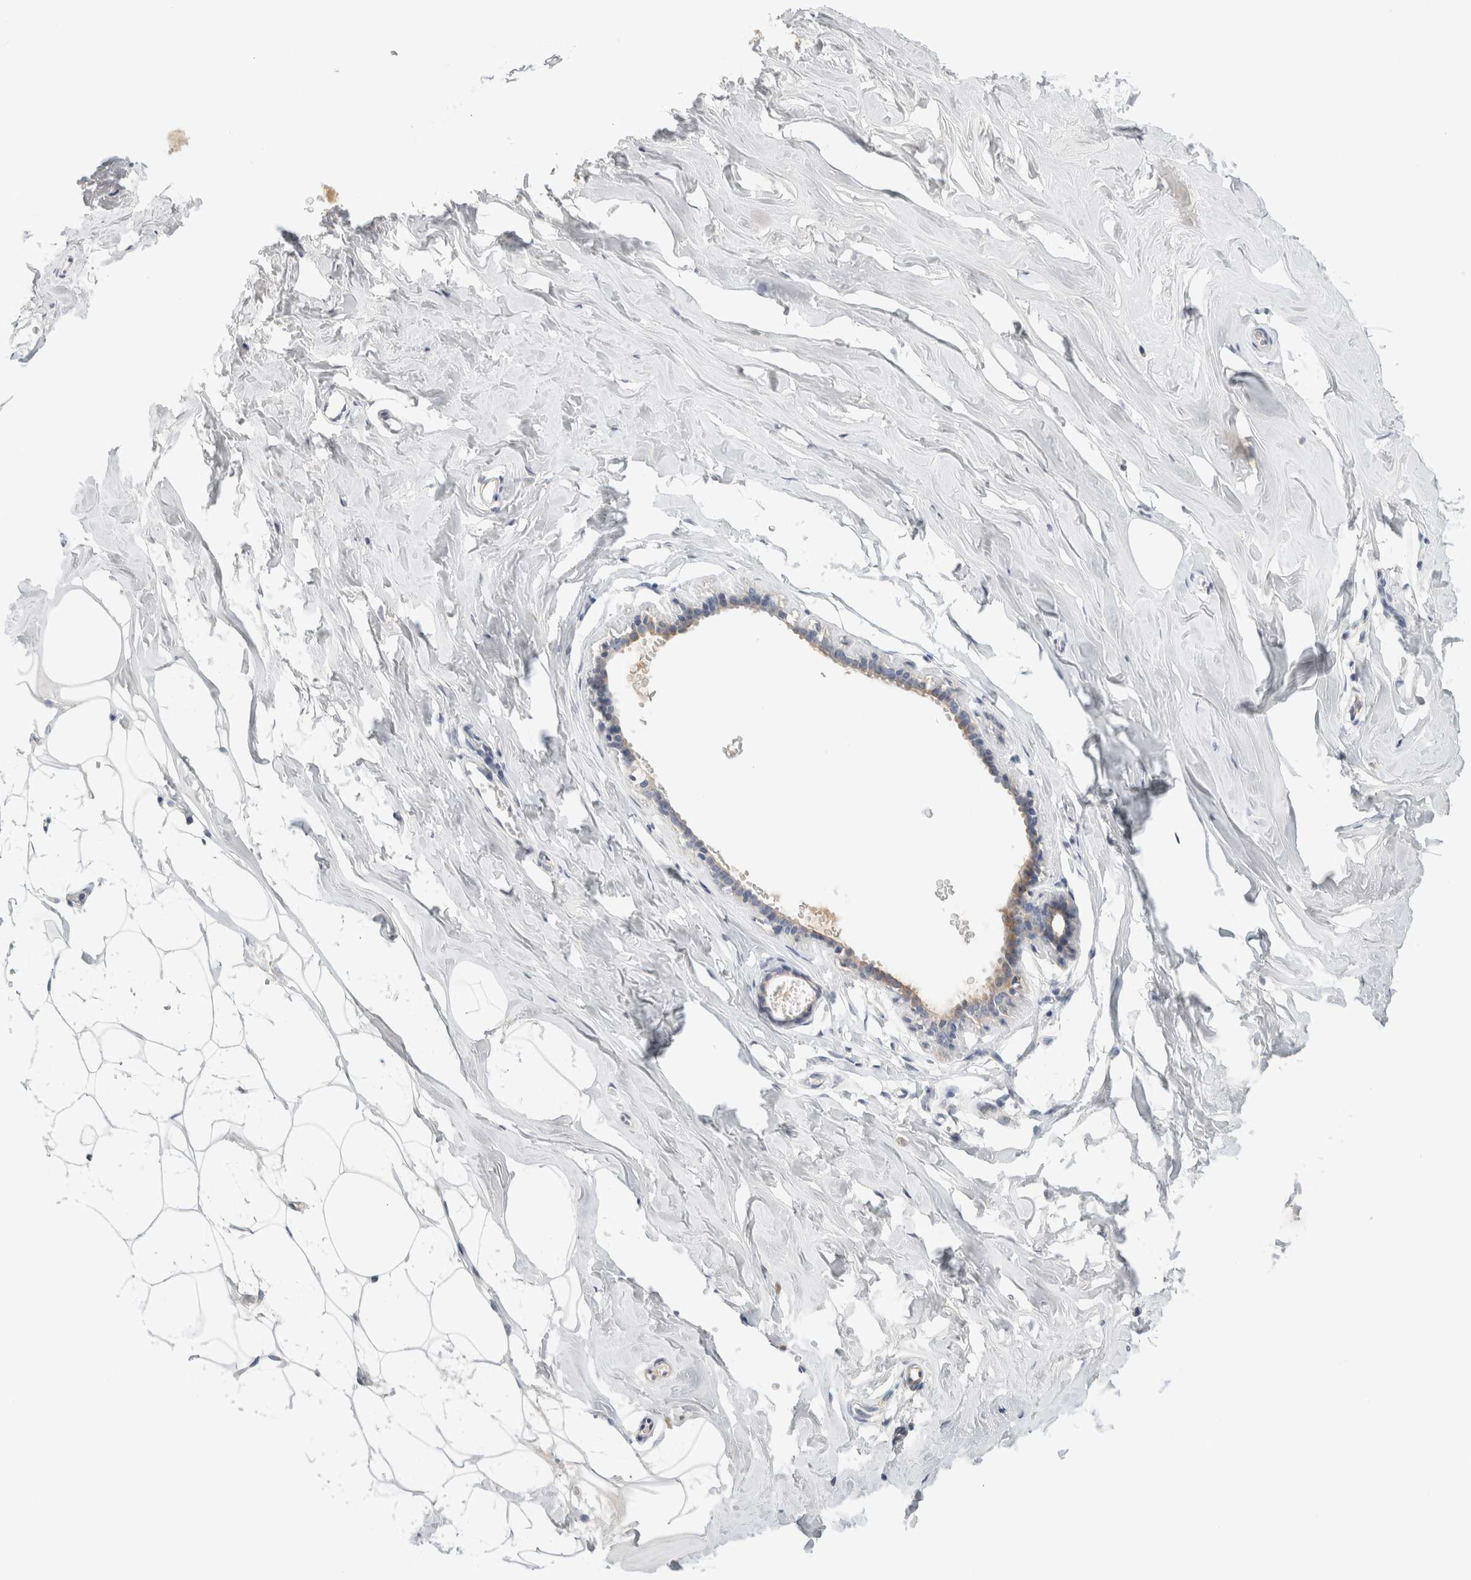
{"staining": {"intensity": "negative", "quantity": "none", "location": "none"}, "tissue": "adipose tissue", "cell_type": "Adipocytes", "image_type": "normal", "snomed": [{"axis": "morphology", "description": "Normal tissue, NOS"}, {"axis": "morphology", "description": "Fibrosis, NOS"}, {"axis": "topography", "description": "Breast"}, {"axis": "topography", "description": "Adipose tissue"}], "caption": "Immunohistochemistry (IHC) photomicrograph of normal human adipose tissue stained for a protein (brown), which shows no expression in adipocytes.", "gene": "STK31", "patient": {"sex": "female", "age": 39}}